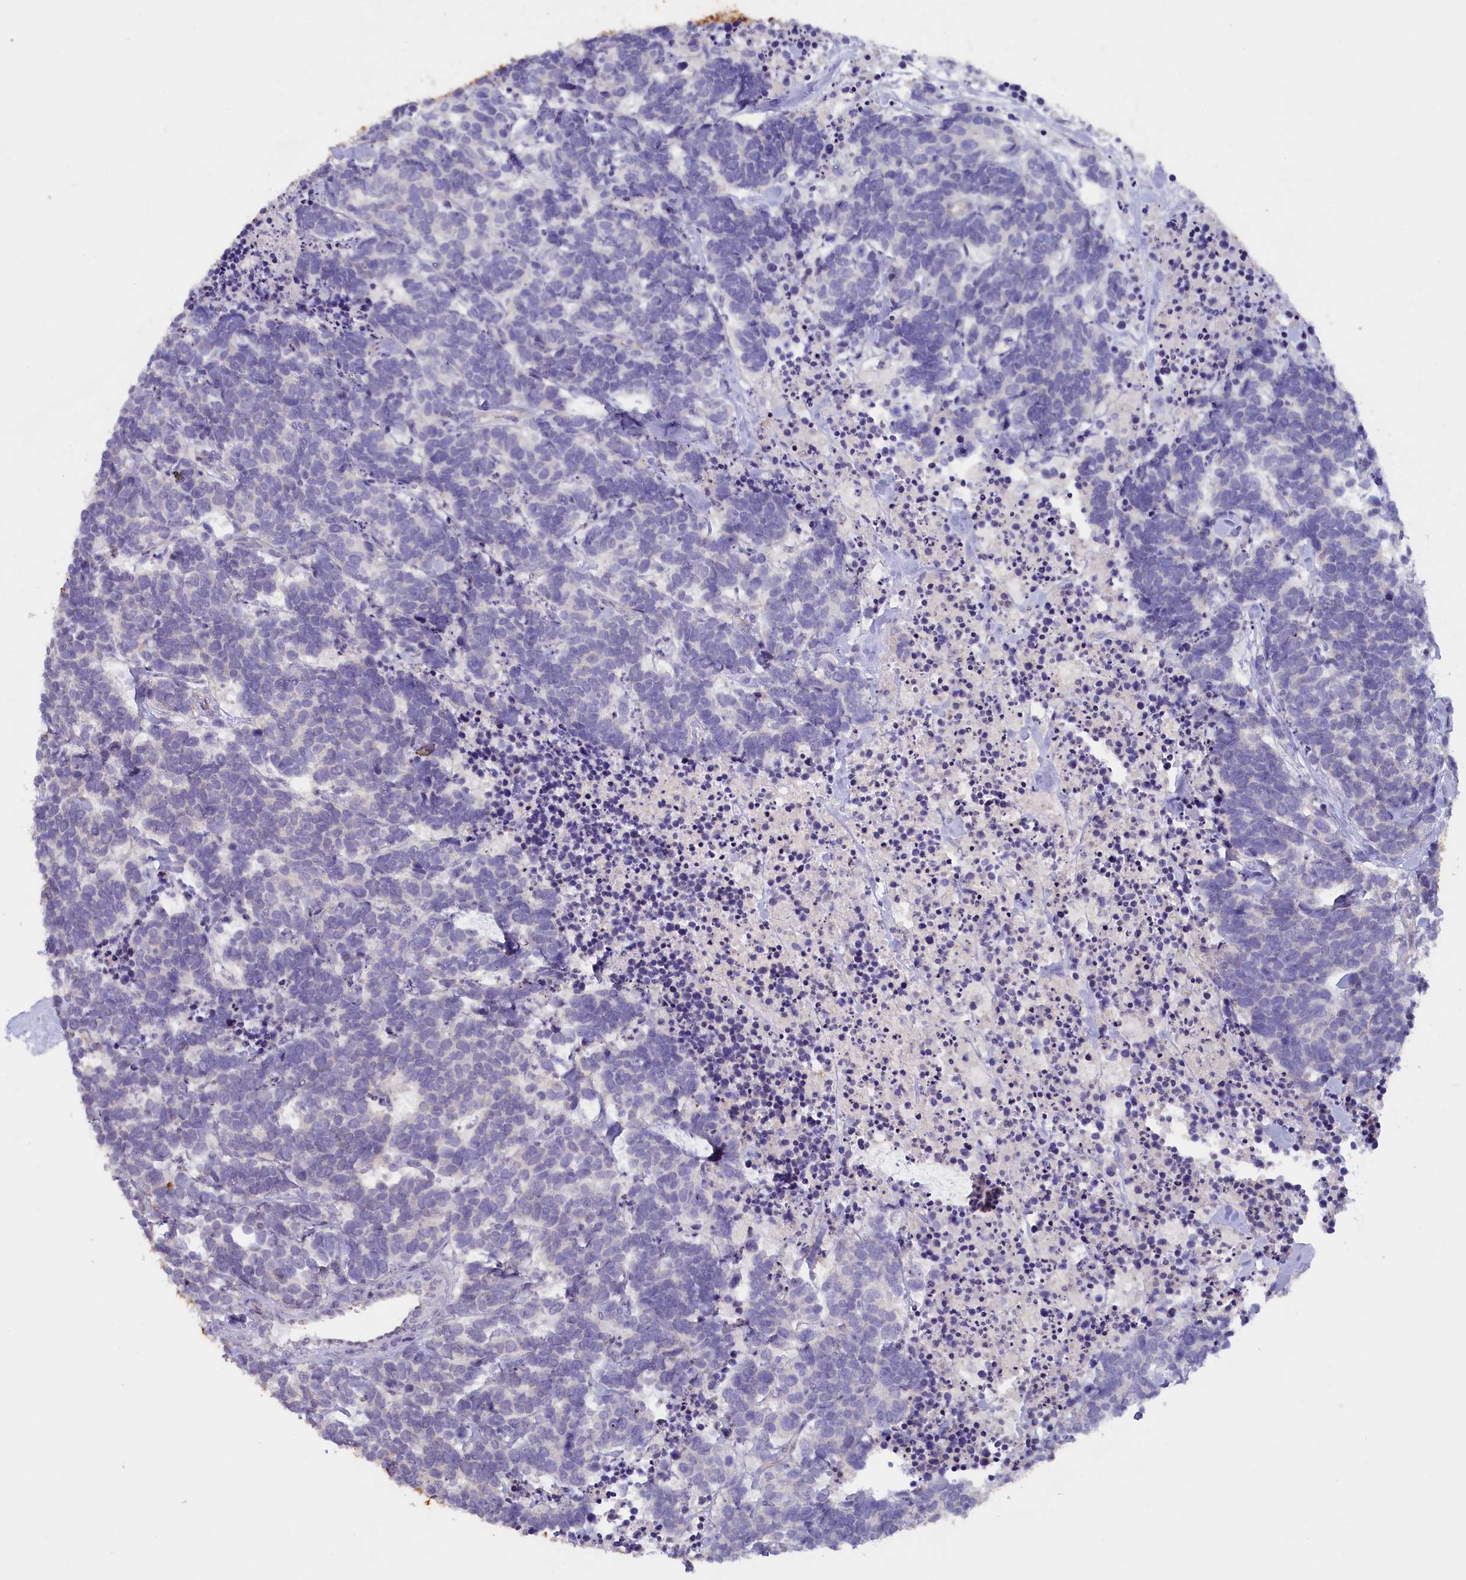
{"staining": {"intensity": "negative", "quantity": "none", "location": "none"}, "tissue": "carcinoid", "cell_type": "Tumor cells", "image_type": "cancer", "snomed": [{"axis": "morphology", "description": "Carcinoma, NOS"}, {"axis": "morphology", "description": "Carcinoid, malignant, NOS"}, {"axis": "topography", "description": "Urinary bladder"}], "caption": "This image is of carcinoid (malignant) stained with immunohistochemistry (IHC) to label a protein in brown with the nuclei are counter-stained blue. There is no positivity in tumor cells.", "gene": "ZSWIM4", "patient": {"sex": "male", "age": 57}}